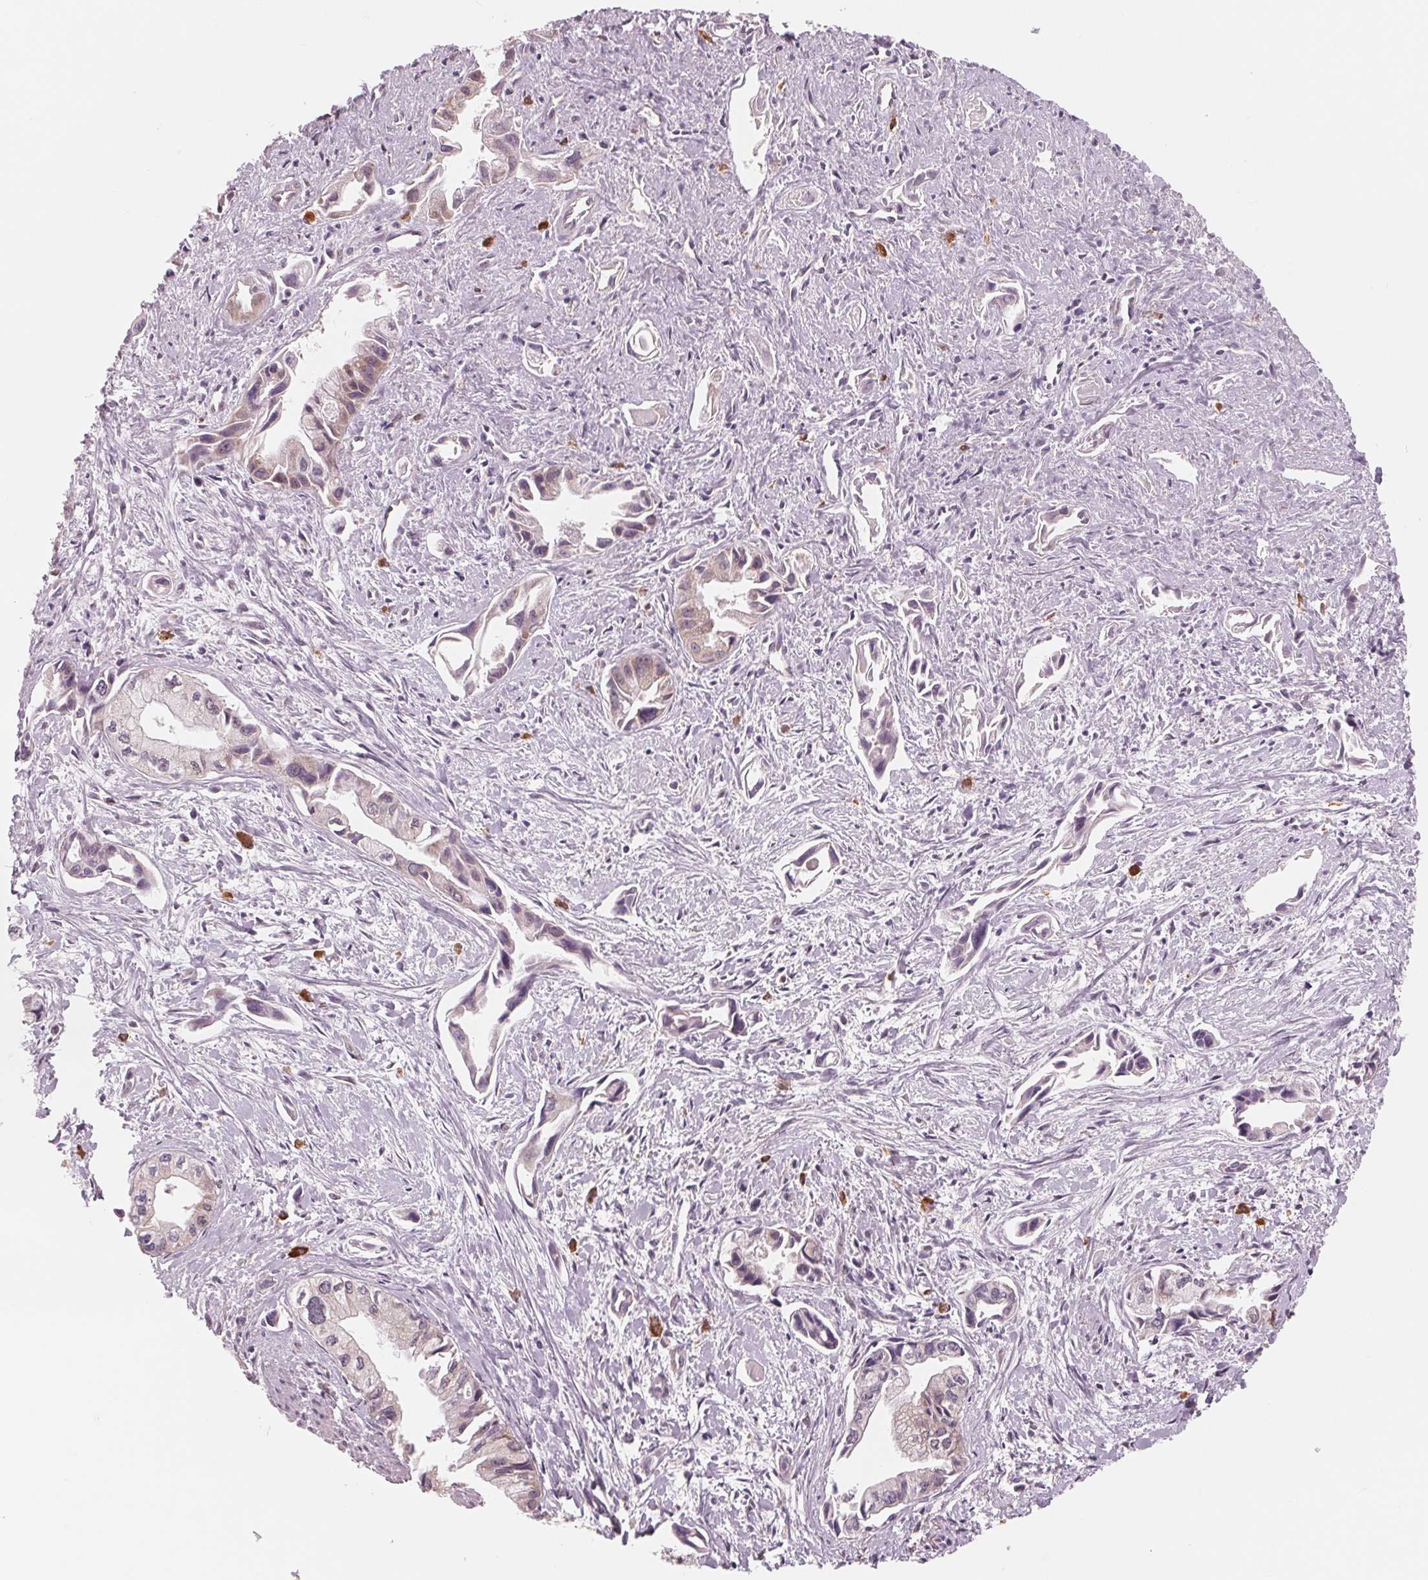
{"staining": {"intensity": "weak", "quantity": "25%-75%", "location": "cytoplasmic/membranous"}, "tissue": "pancreatic cancer", "cell_type": "Tumor cells", "image_type": "cancer", "snomed": [{"axis": "morphology", "description": "Adenocarcinoma, NOS"}, {"axis": "topography", "description": "Pancreas"}], "caption": "A low amount of weak cytoplasmic/membranous staining is appreciated in about 25%-75% of tumor cells in adenocarcinoma (pancreatic) tissue. (DAB = brown stain, brightfield microscopy at high magnification).", "gene": "GIGYF2", "patient": {"sex": "female", "age": 61}}